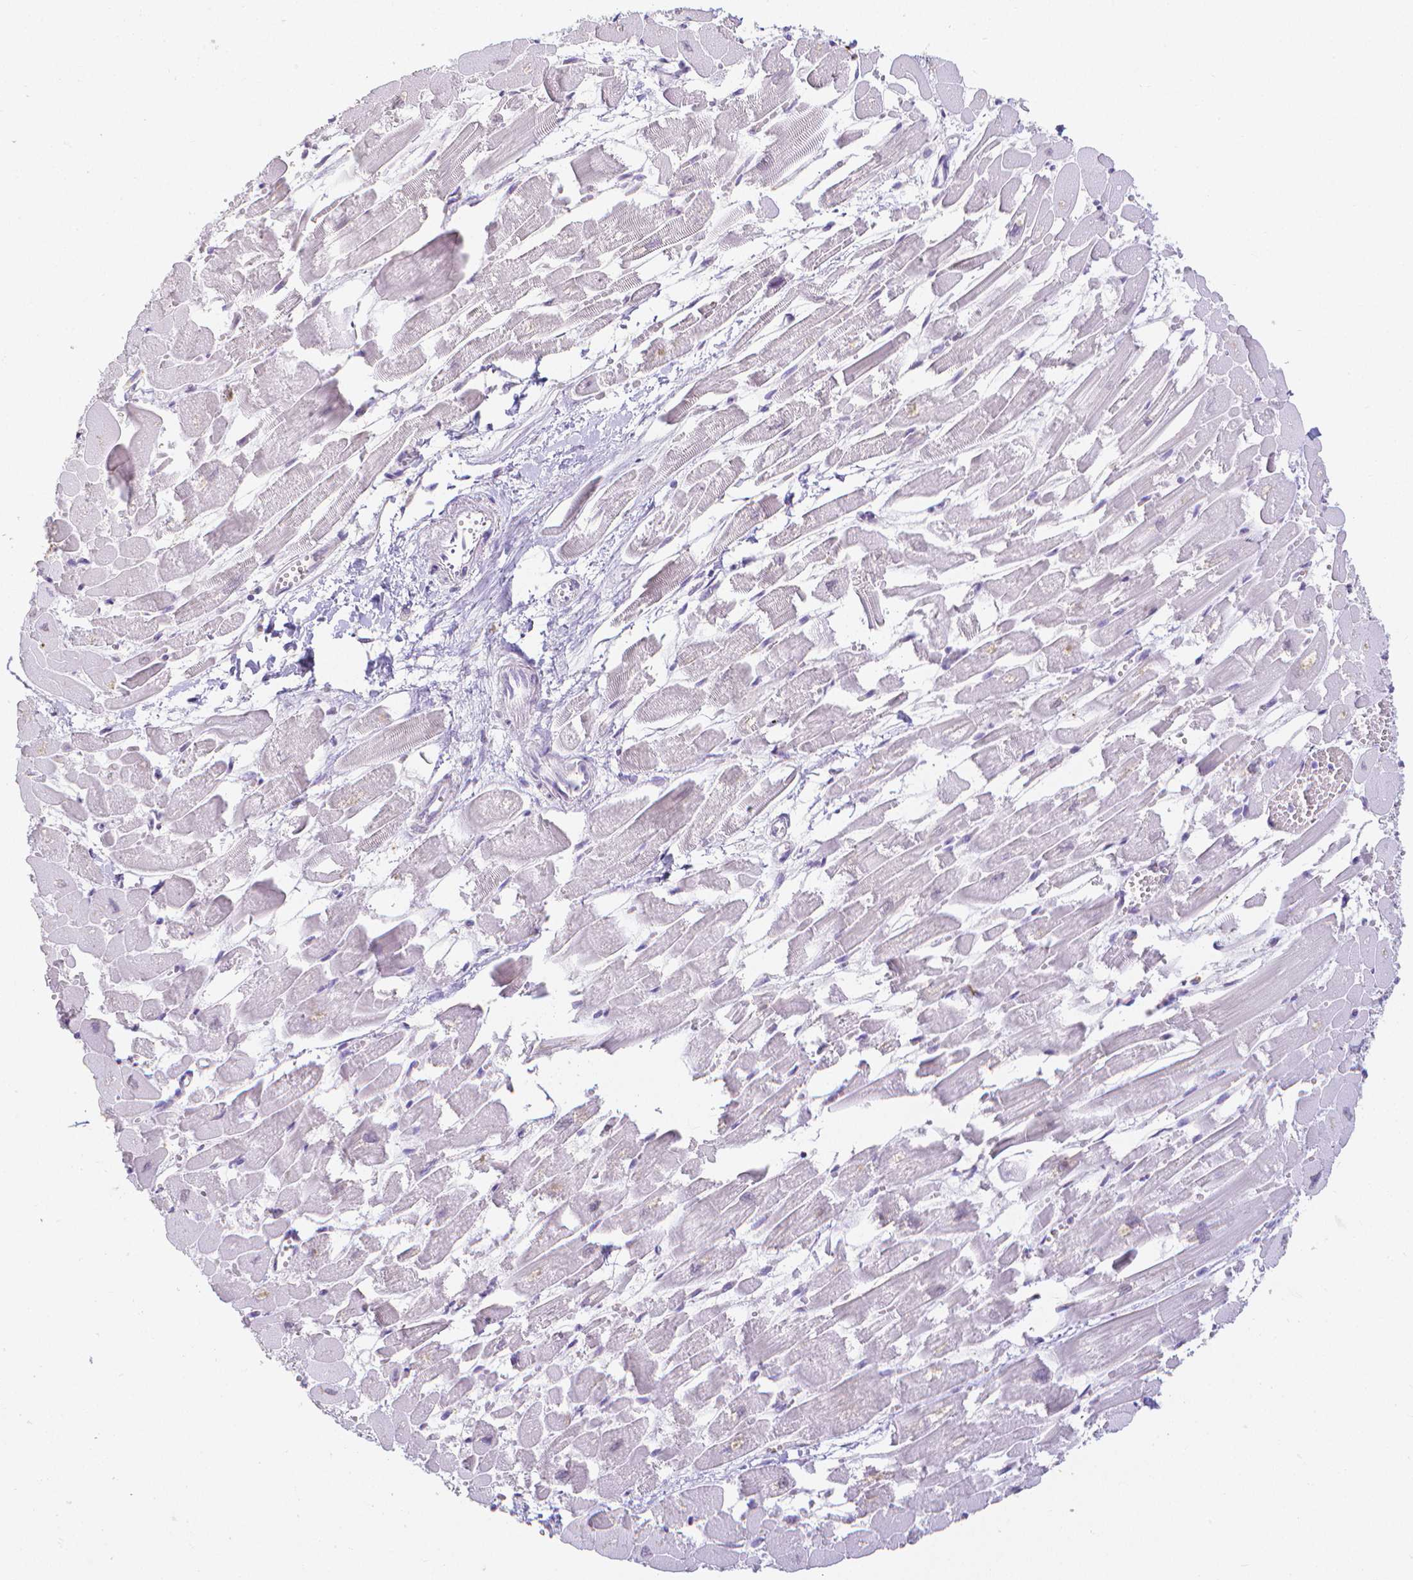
{"staining": {"intensity": "negative", "quantity": "none", "location": "none"}, "tissue": "heart muscle", "cell_type": "Cardiomyocytes", "image_type": "normal", "snomed": [{"axis": "morphology", "description": "Normal tissue, NOS"}, {"axis": "topography", "description": "Heart"}], "caption": "This is an IHC image of normal human heart muscle. There is no expression in cardiomyocytes.", "gene": "COTL1", "patient": {"sex": "female", "age": 52}}